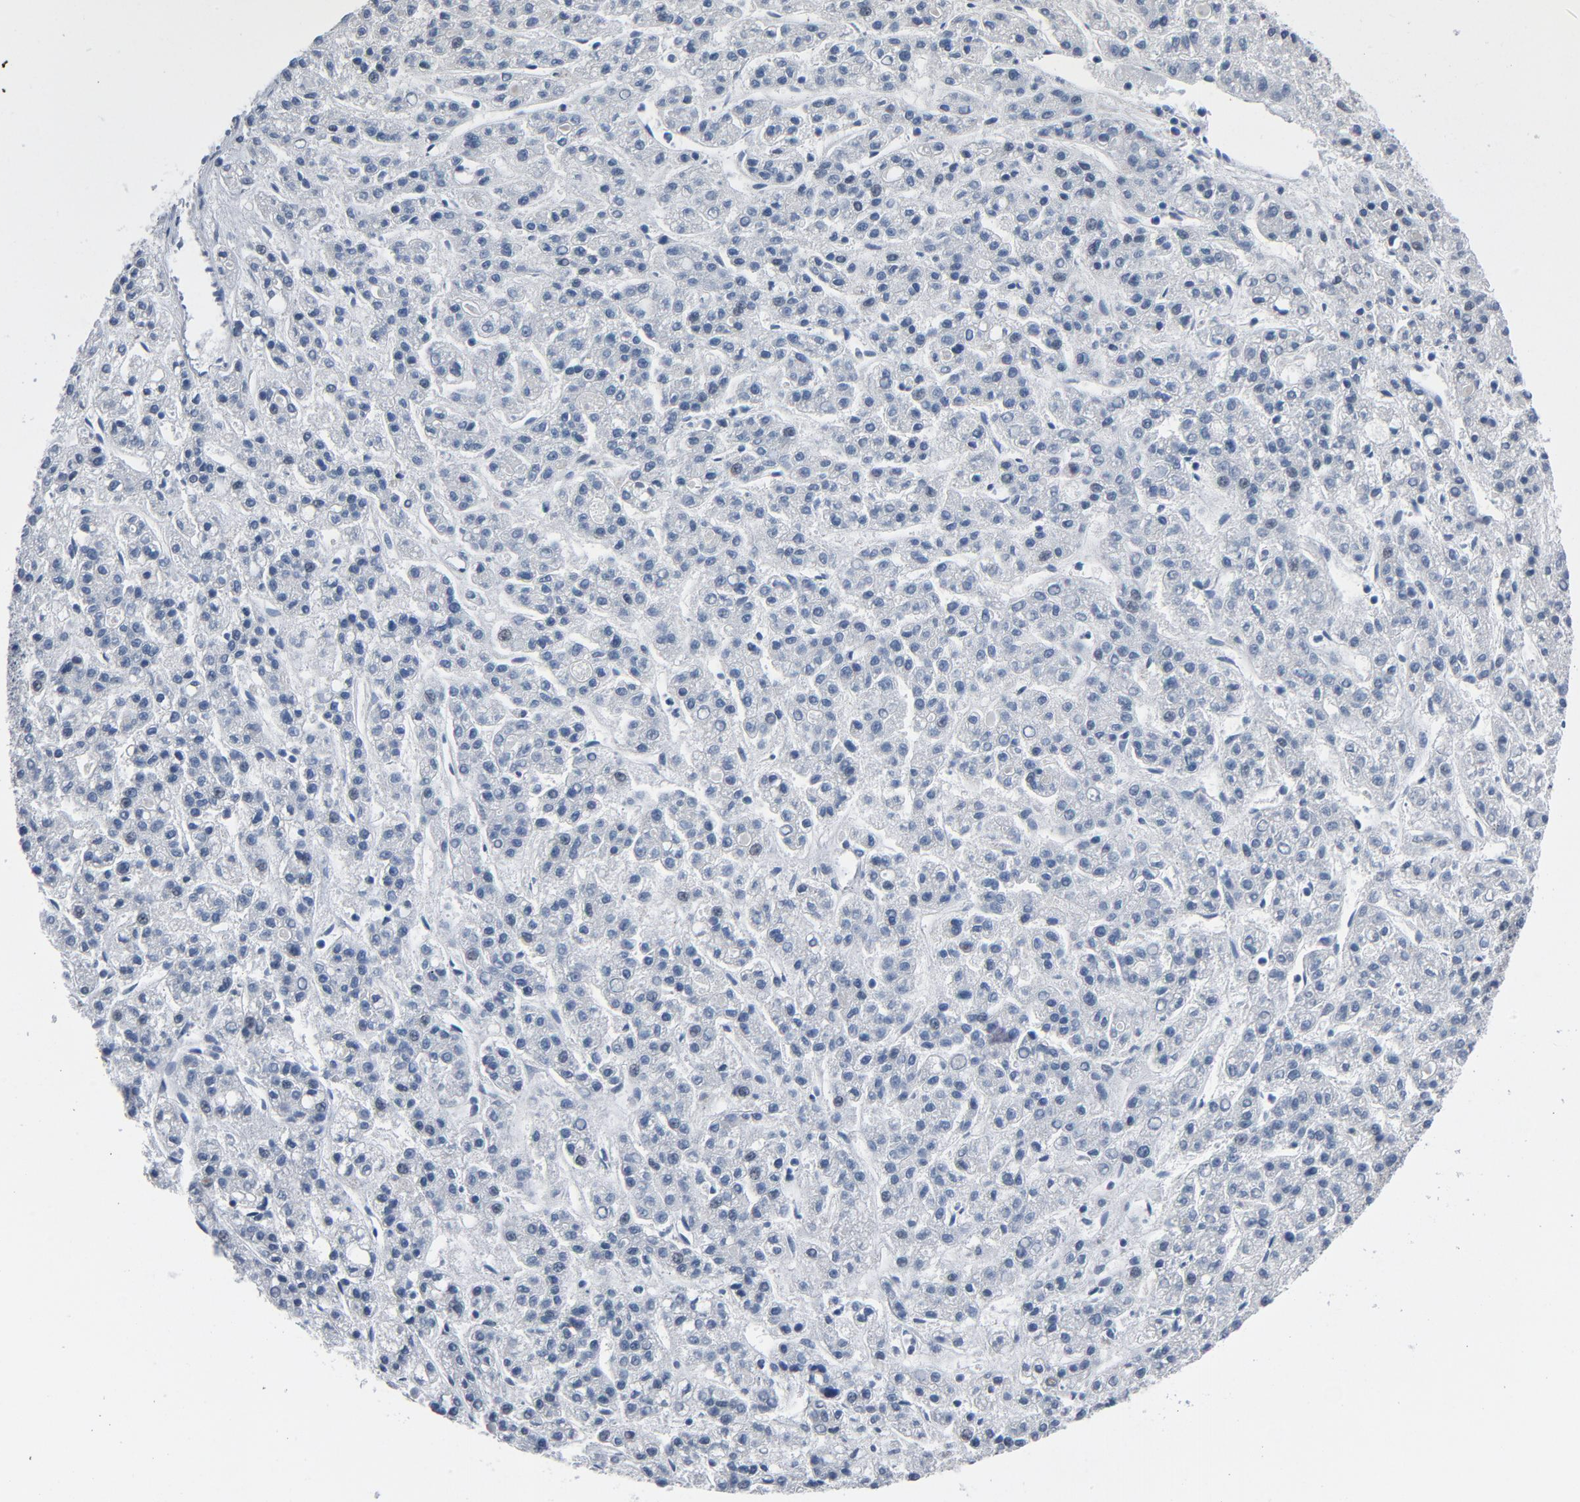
{"staining": {"intensity": "negative", "quantity": "none", "location": "none"}, "tissue": "liver cancer", "cell_type": "Tumor cells", "image_type": "cancer", "snomed": [{"axis": "morphology", "description": "Carcinoma, Hepatocellular, NOS"}, {"axis": "topography", "description": "Liver"}], "caption": "An image of liver hepatocellular carcinoma stained for a protein shows no brown staining in tumor cells. (IHC, brightfield microscopy, high magnification).", "gene": "YIPF6", "patient": {"sex": "male", "age": 70}}